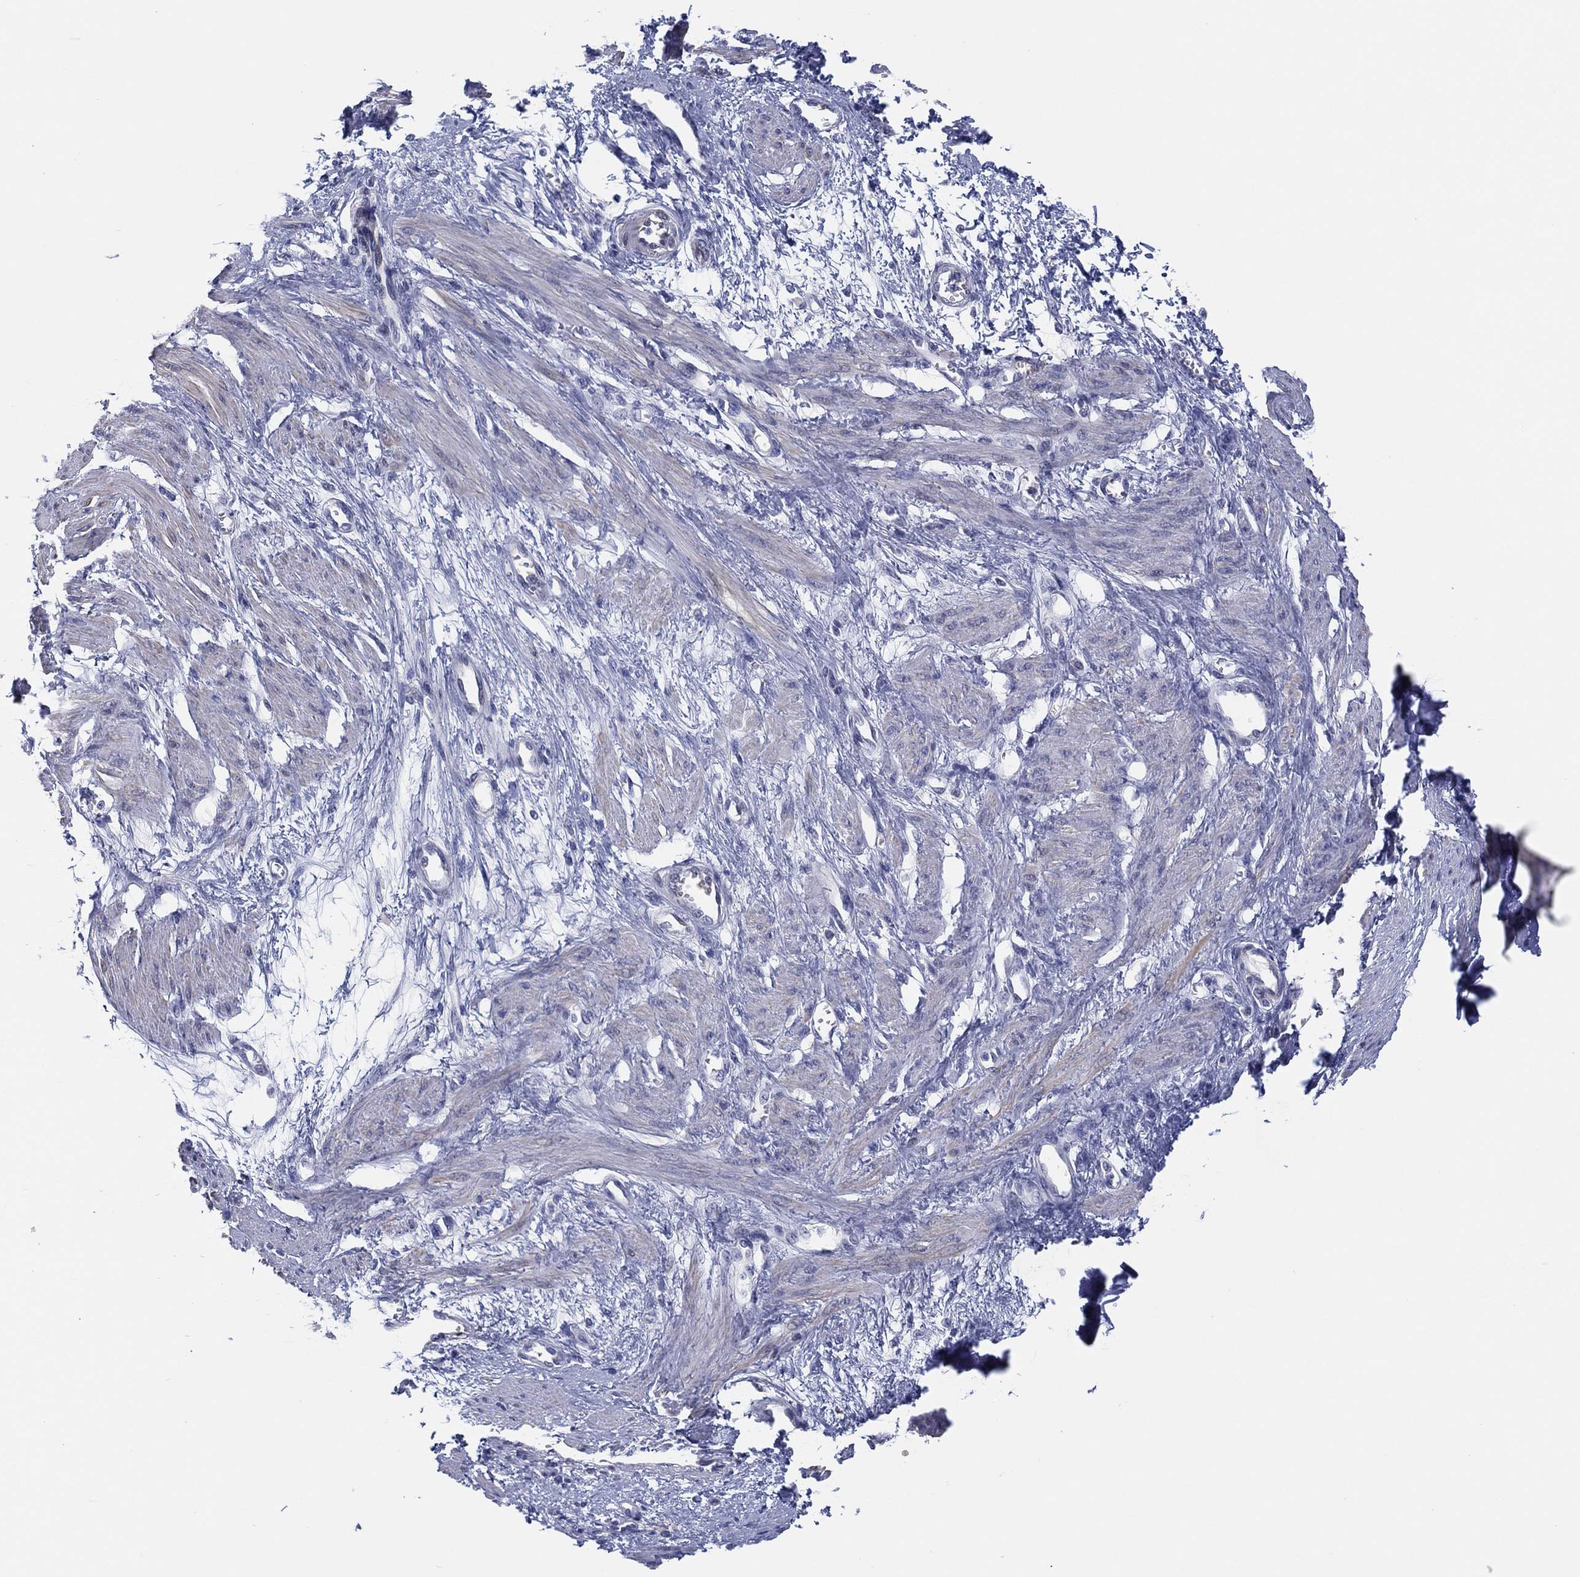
{"staining": {"intensity": "negative", "quantity": "none", "location": "none"}, "tissue": "smooth muscle", "cell_type": "Smooth muscle cells", "image_type": "normal", "snomed": [{"axis": "morphology", "description": "Normal tissue, NOS"}, {"axis": "topography", "description": "Smooth muscle"}, {"axis": "topography", "description": "Uterus"}], "caption": "A high-resolution photomicrograph shows immunohistochemistry (IHC) staining of benign smooth muscle, which displays no significant expression in smooth muscle cells. Nuclei are stained in blue.", "gene": "HEATR4", "patient": {"sex": "female", "age": 39}}